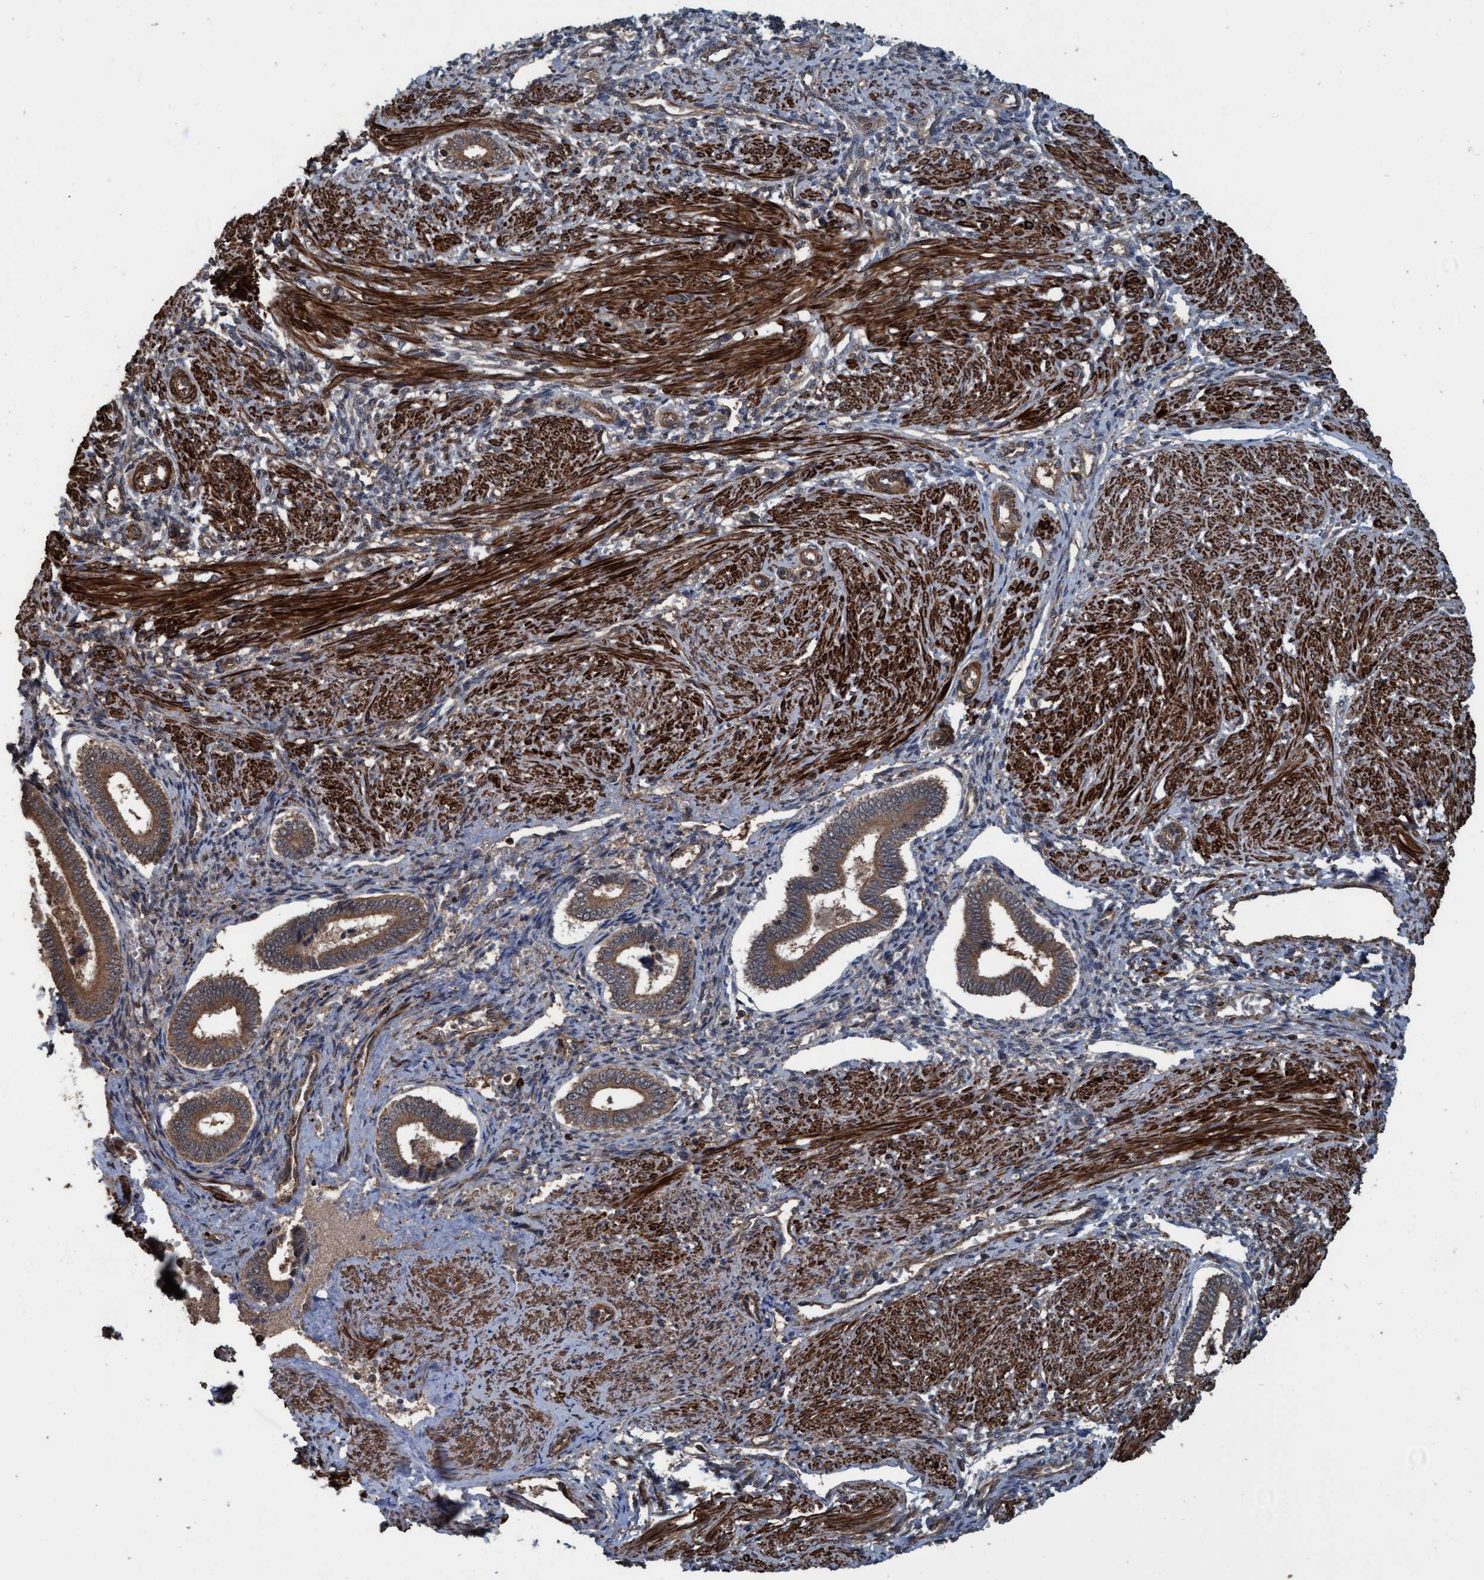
{"staining": {"intensity": "moderate", "quantity": "25%-75%", "location": "cytoplasmic/membranous"}, "tissue": "endometrium", "cell_type": "Cells in endometrial stroma", "image_type": "normal", "snomed": [{"axis": "morphology", "description": "Normal tissue, NOS"}, {"axis": "topography", "description": "Endometrium"}], "caption": "IHC staining of normal endometrium, which exhibits medium levels of moderate cytoplasmic/membranous expression in approximately 25%-75% of cells in endometrial stroma indicating moderate cytoplasmic/membranous protein expression. The staining was performed using DAB (brown) for protein detection and nuclei were counterstained in hematoxylin (blue).", "gene": "GGT6", "patient": {"sex": "female", "age": 42}}